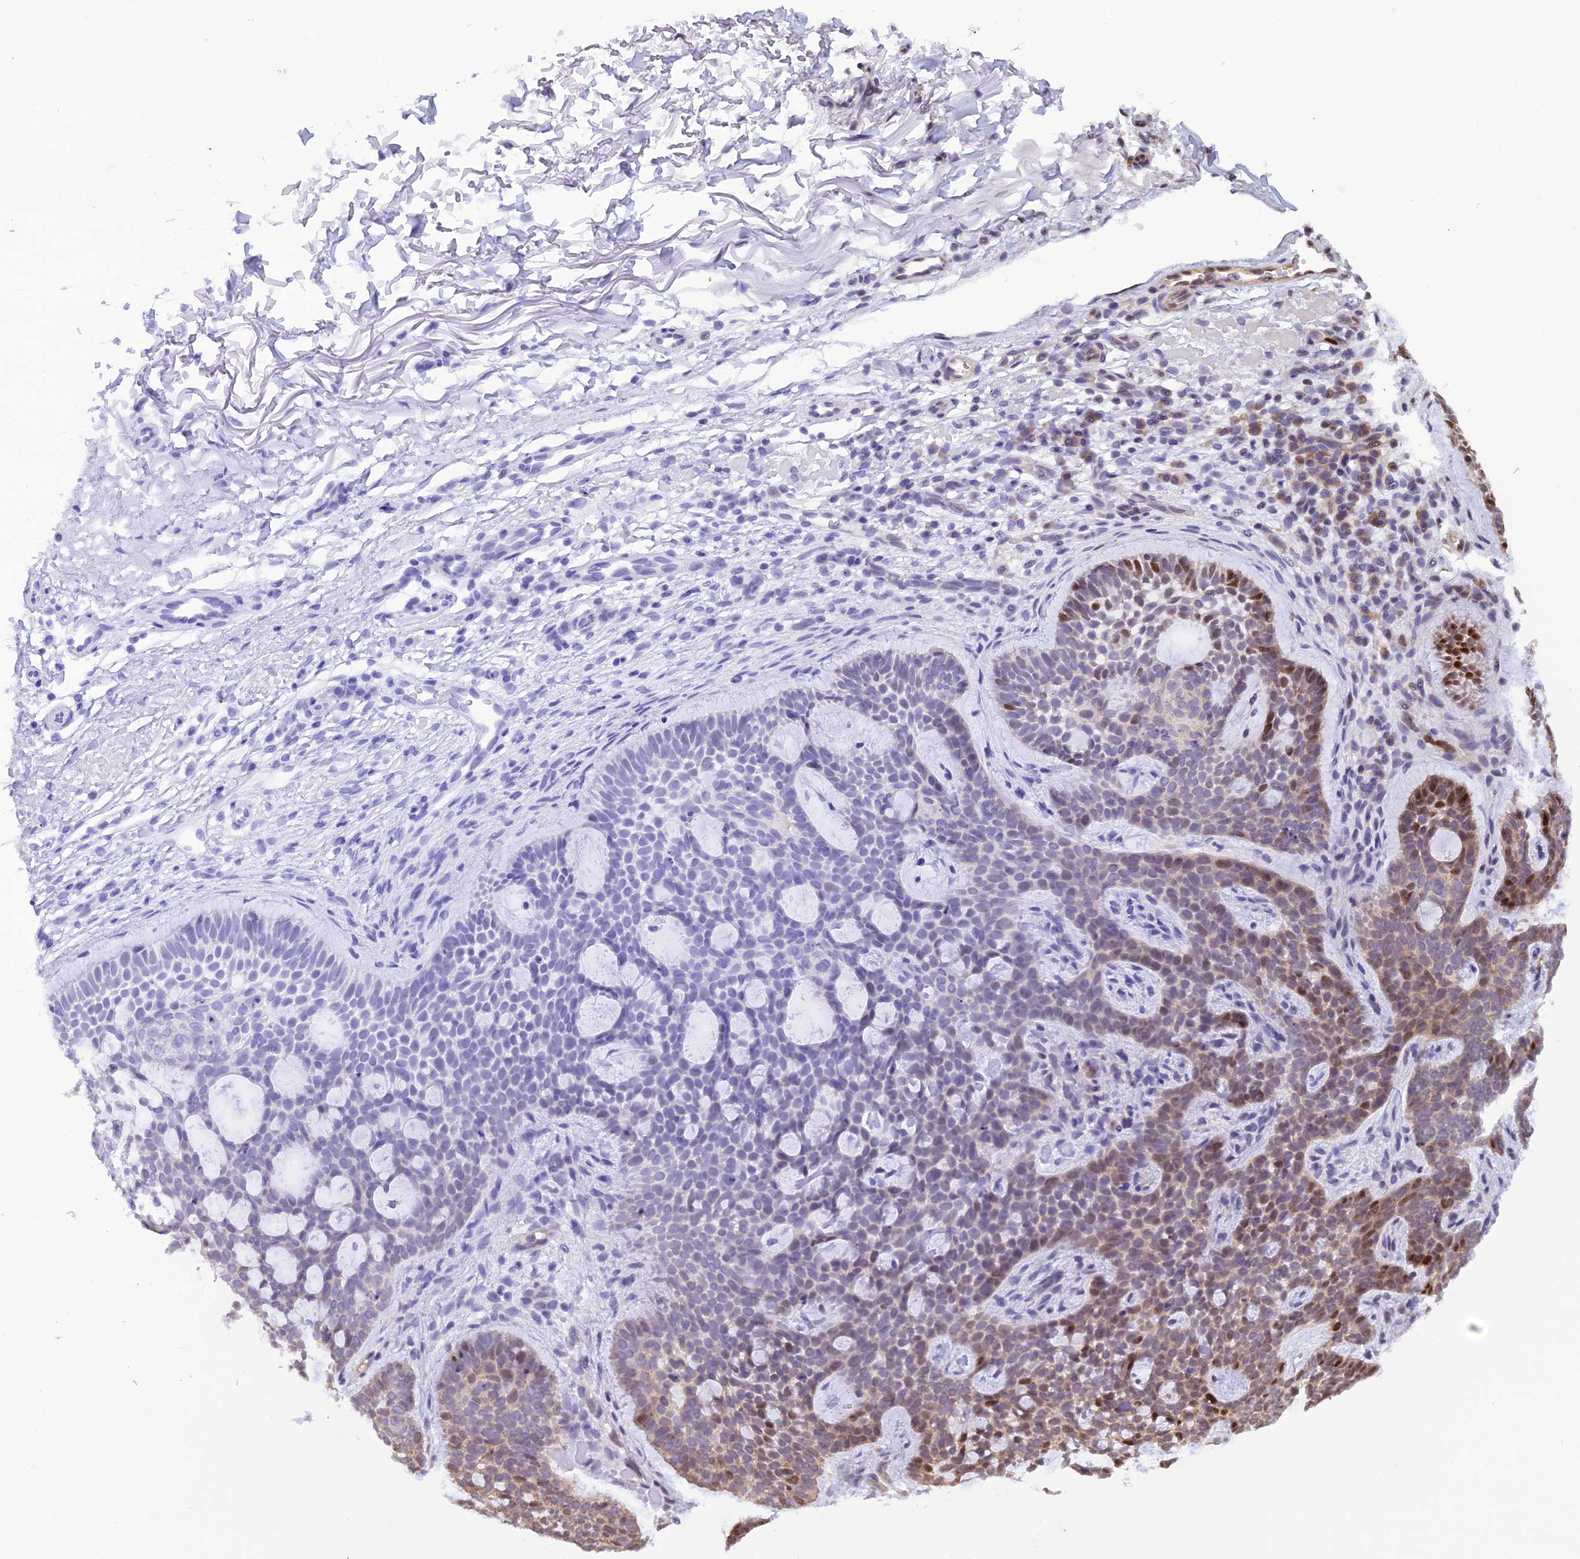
{"staining": {"intensity": "moderate", "quantity": "<25%", "location": "nuclear"}, "tissue": "skin cancer", "cell_type": "Tumor cells", "image_type": "cancer", "snomed": [{"axis": "morphology", "description": "Basal cell carcinoma"}, {"axis": "topography", "description": "Skin"}], "caption": "An image of human skin cancer (basal cell carcinoma) stained for a protein displays moderate nuclear brown staining in tumor cells. (Brightfield microscopy of DAB IHC at high magnification).", "gene": "MICALL1", "patient": {"sex": "male", "age": 85}}